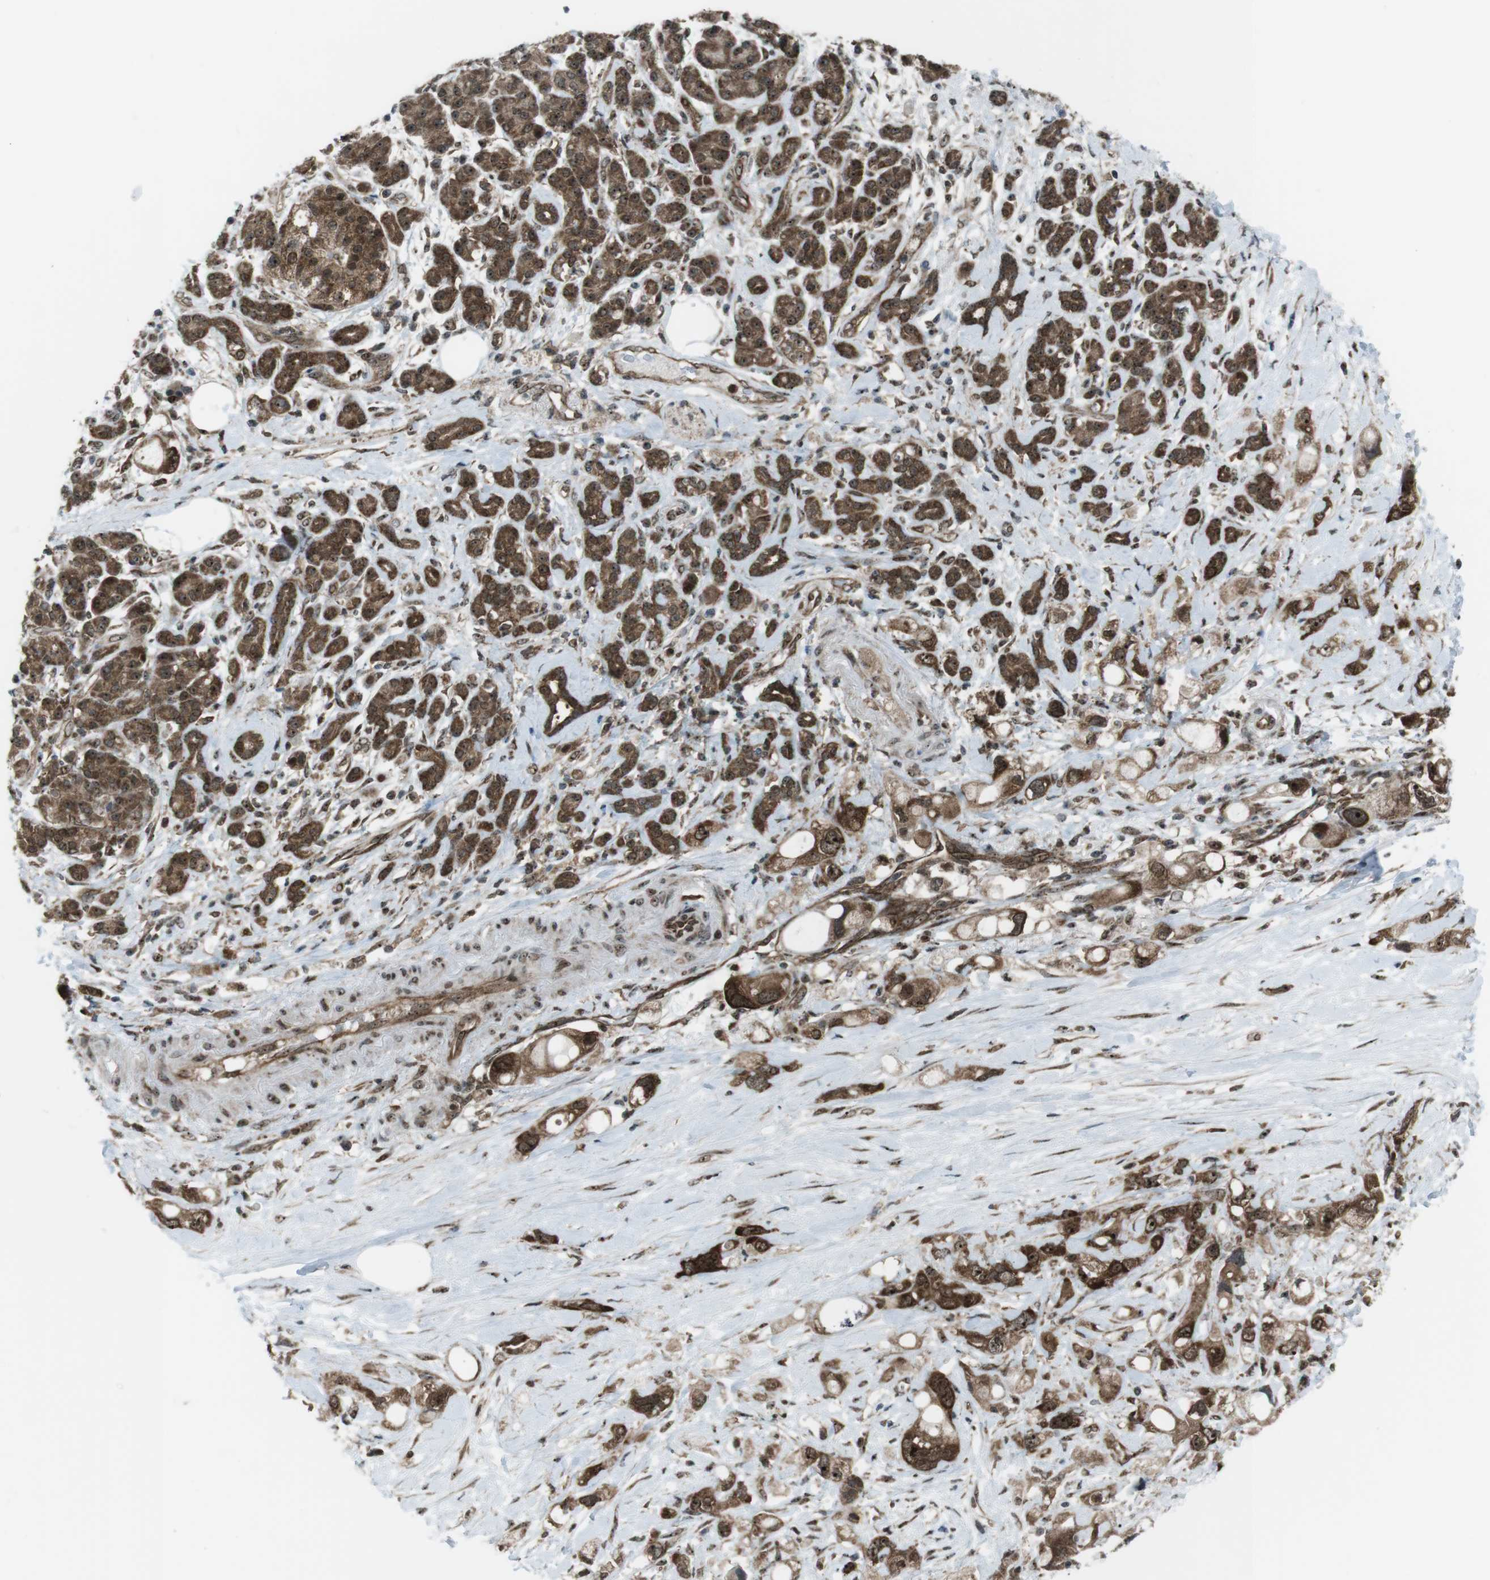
{"staining": {"intensity": "strong", "quantity": ">75%", "location": "cytoplasmic/membranous,nuclear"}, "tissue": "pancreatic cancer", "cell_type": "Tumor cells", "image_type": "cancer", "snomed": [{"axis": "morphology", "description": "Adenocarcinoma, NOS"}, {"axis": "topography", "description": "Pancreas"}], "caption": "A brown stain shows strong cytoplasmic/membranous and nuclear expression of a protein in human pancreatic adenocarcinoma tumor cells. Nuclei are stained in blue.", "gene": "CSNK1D", "patient": {"sex": "female", "age": 56}}